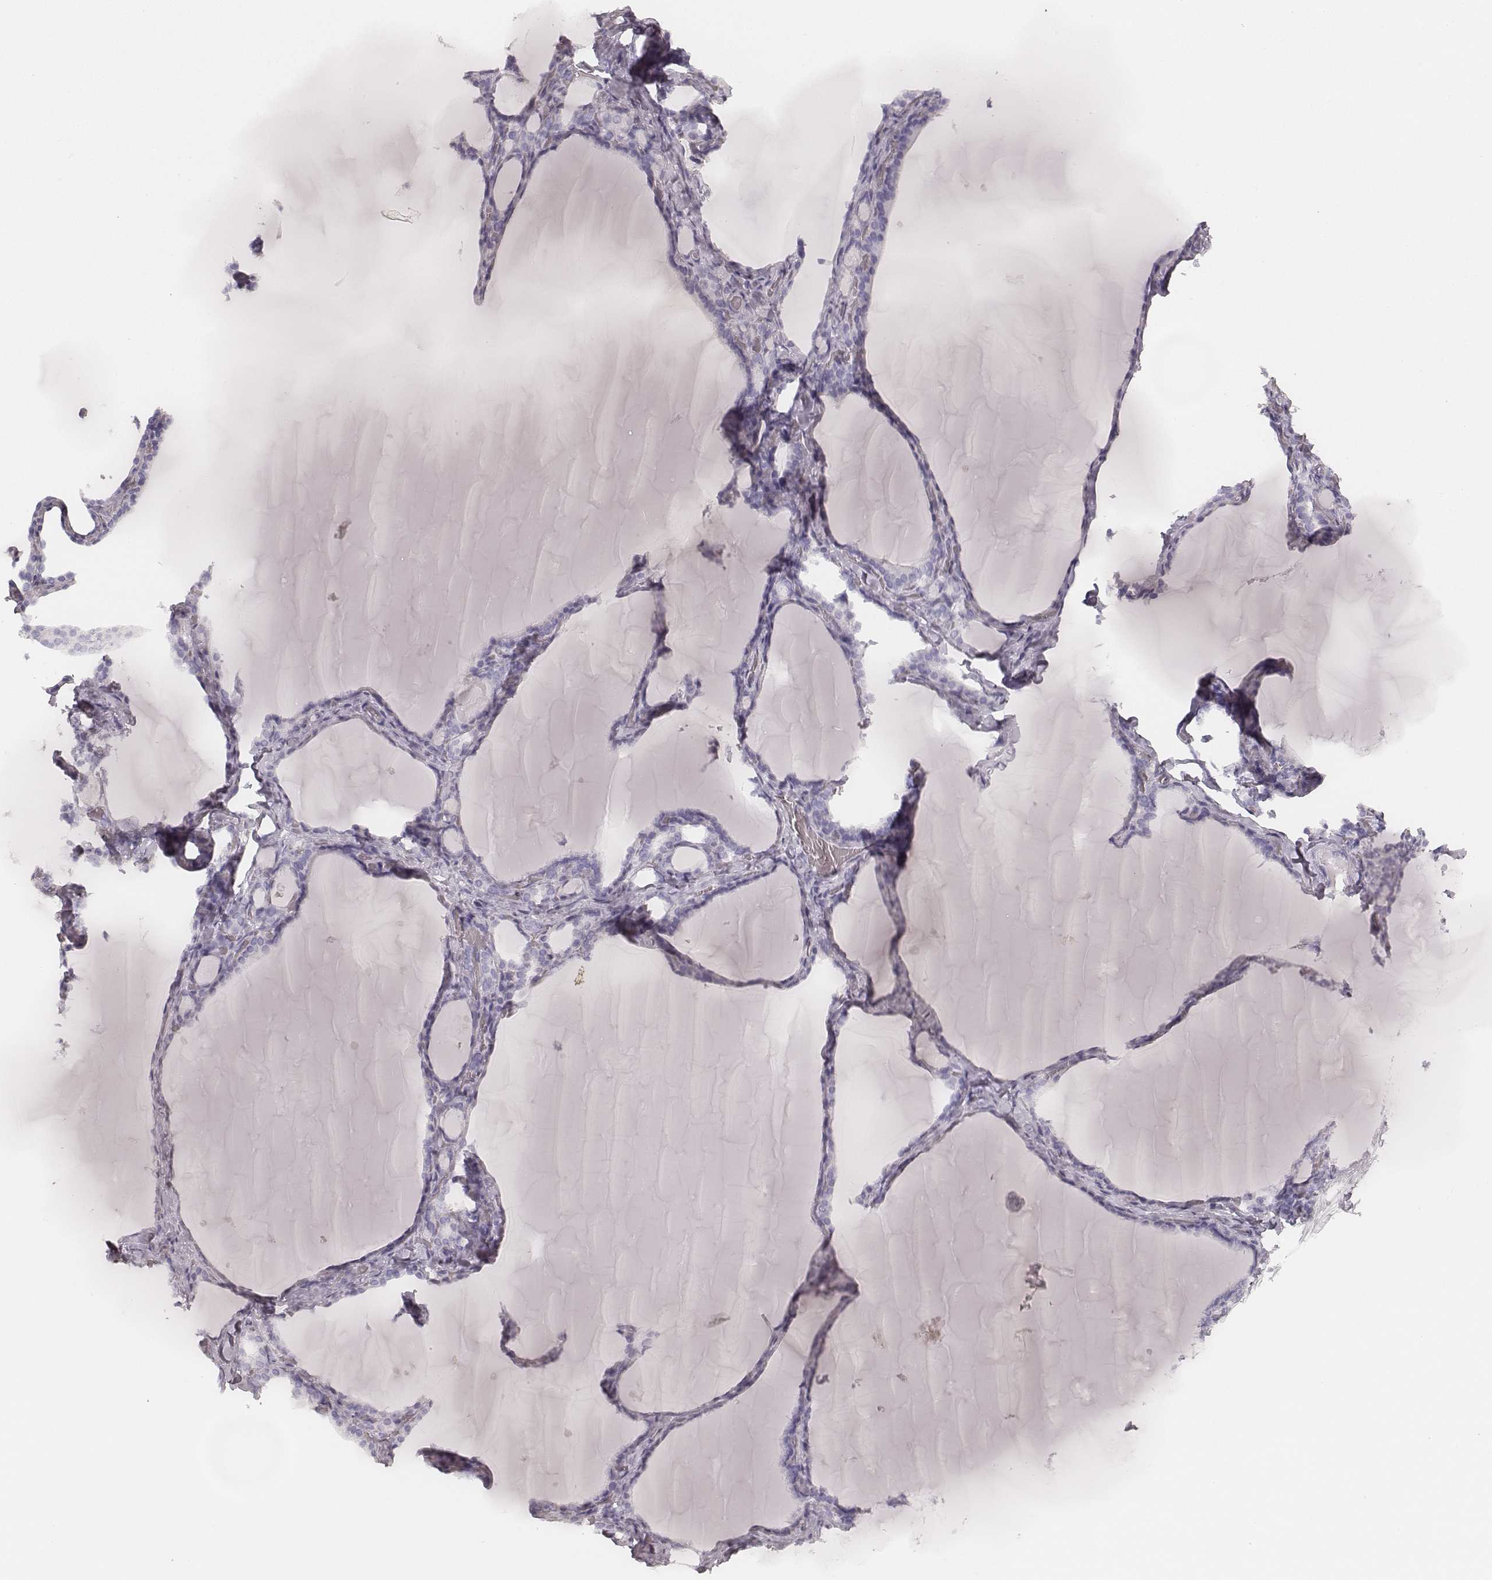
{"staining": {"intensity": "negative", "quantity": "none", "location": "none"}, "tissue": "thyroid gland", "cell_type": "Glandular cells", "image_type": "normal", "snomed": [{"axis": "morphology", "description": "Normal tissue, NOS"}, {"axis": "morphology", "description": "Hyperplasia, NOS"}, {"axis": "topography", "description": "Thyroid gland"}], "caption": "This is an IHC histopathology image of normal human thyroid gland. There is no staining in glandular cells.", "gene": "KRT72", "patient": {"sex": "female", "age": 27}}